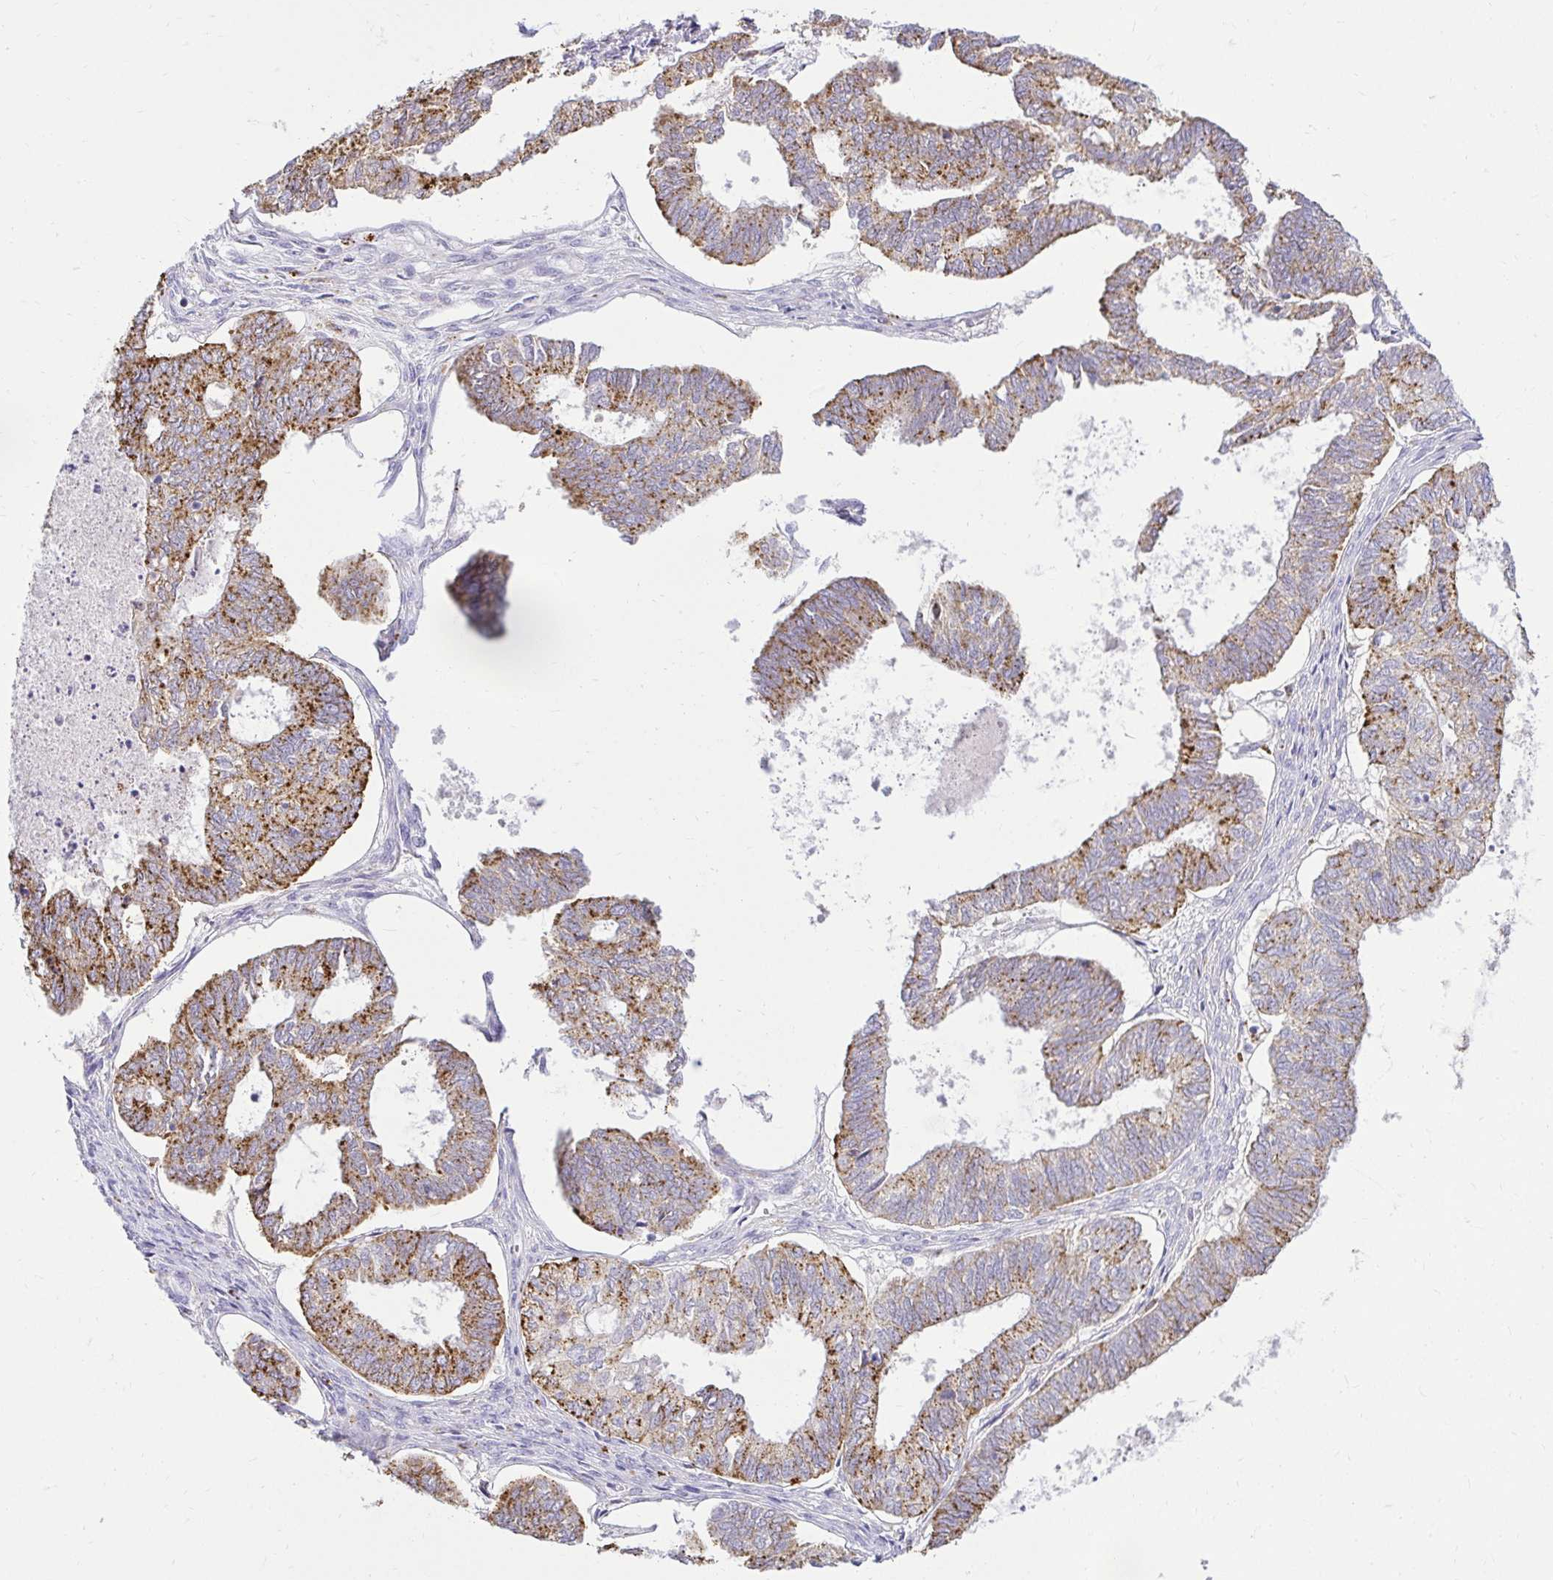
{"staining": {"intensity": "moderate", "quantity": ">75%", "location": "cytoplasmic/membranous"}, "tissue": "ovarian cancer", "cell_type": "Tumor cells", "image_type": "cancer", "snomed": [{"axis": "morphology", "description": "Carcinoma, endometroid"}, {"axis": "topography", "description": "Ovary"}], "caption": "Endometroid carcinoma (ovarian) tissue shows moderate cytoplasmic/membranous staining in approximately >75% of tumor cells, visualized by immunohistochemistry.", "gene": "PKN3", "patient": {"sex": "female", "age": 64}}